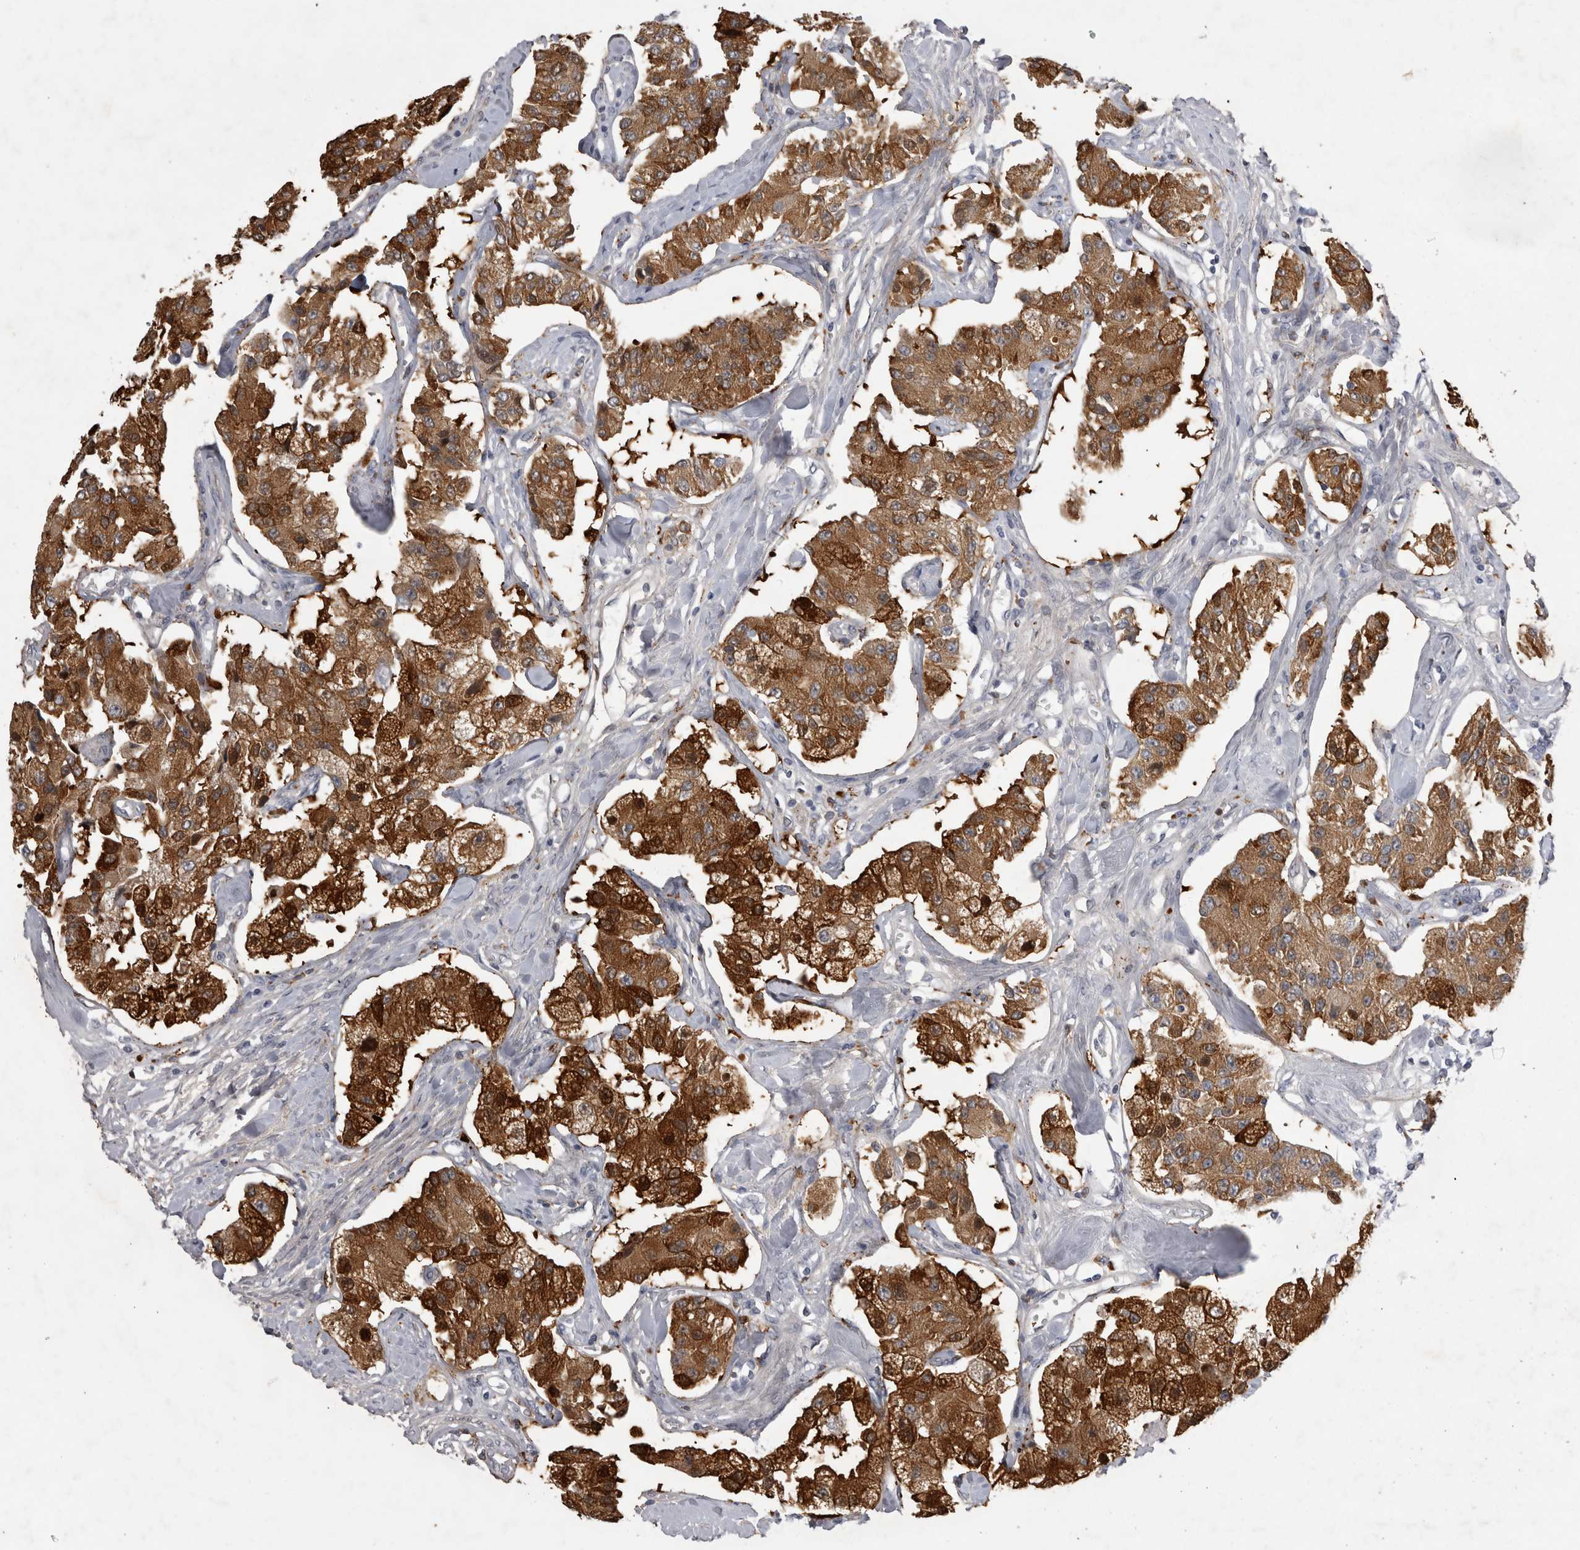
{"staining": {"intensity": "strong", "quantity": ">75%", "location": "cytoplasmic/membranous"}, "tissue": "carcinoid", "cell_type": "Tumor cells", "image_type": "cancer", "snomed": [{"axis": "morphology", "description": "Carcinoid, malignant, NOS"}, {"axis": "topography", "description": "Pancreas"}], "caption": "A brown stain labels strong cytoplasmic/membranous expression of a protein in human carcinoid tumor cells. The staining is performed using DAB brown chromogen to label protein expression. The nuclei are counter-stained blue using hematoxylin.", "gene": "CTBS", "patient": {"sex": "male", "age": 41}}